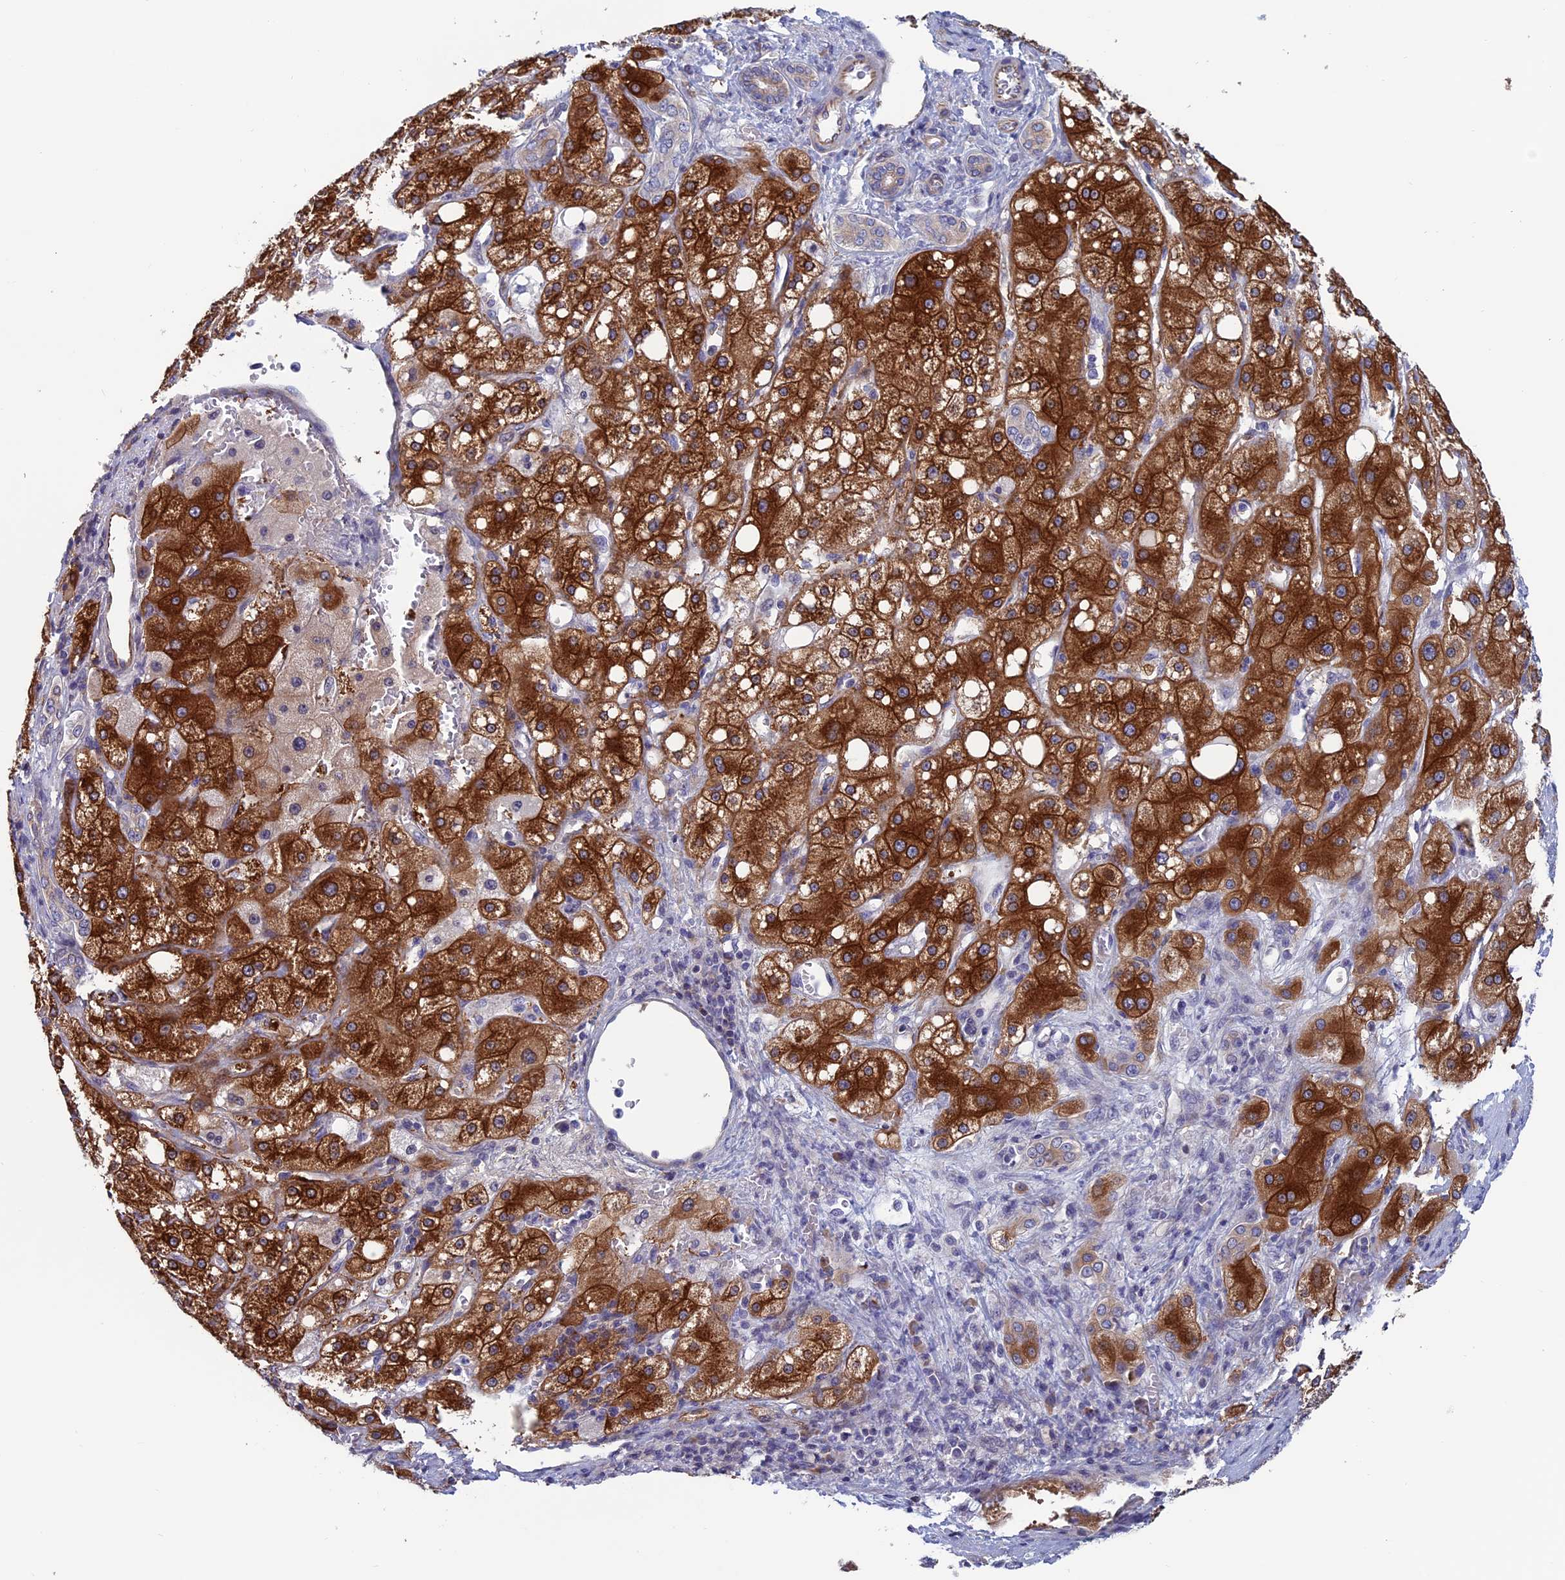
{"staining": {"intensity": "strong", "quantity": "25%-75%", "location": "cytoplasmic/membranous"}, "tissue": "liver cancer", "cell_type": "Tumor cells", "image_type": "cancer", "snomed": [{"axis": "morphology", "description": "Carcinoma, Hepatocellular, NOS"}, {"axis": "topography", "description": "Liver"}], "caption": "The micrograph exhibits staining of hepatocellular carcinoma (liver), revealing strong cytoplasmic/membranous protein positivity (brown color) within tumor cells.", "gene": "BCL2L10", "patient": {"sex": "male", "age": 80}}